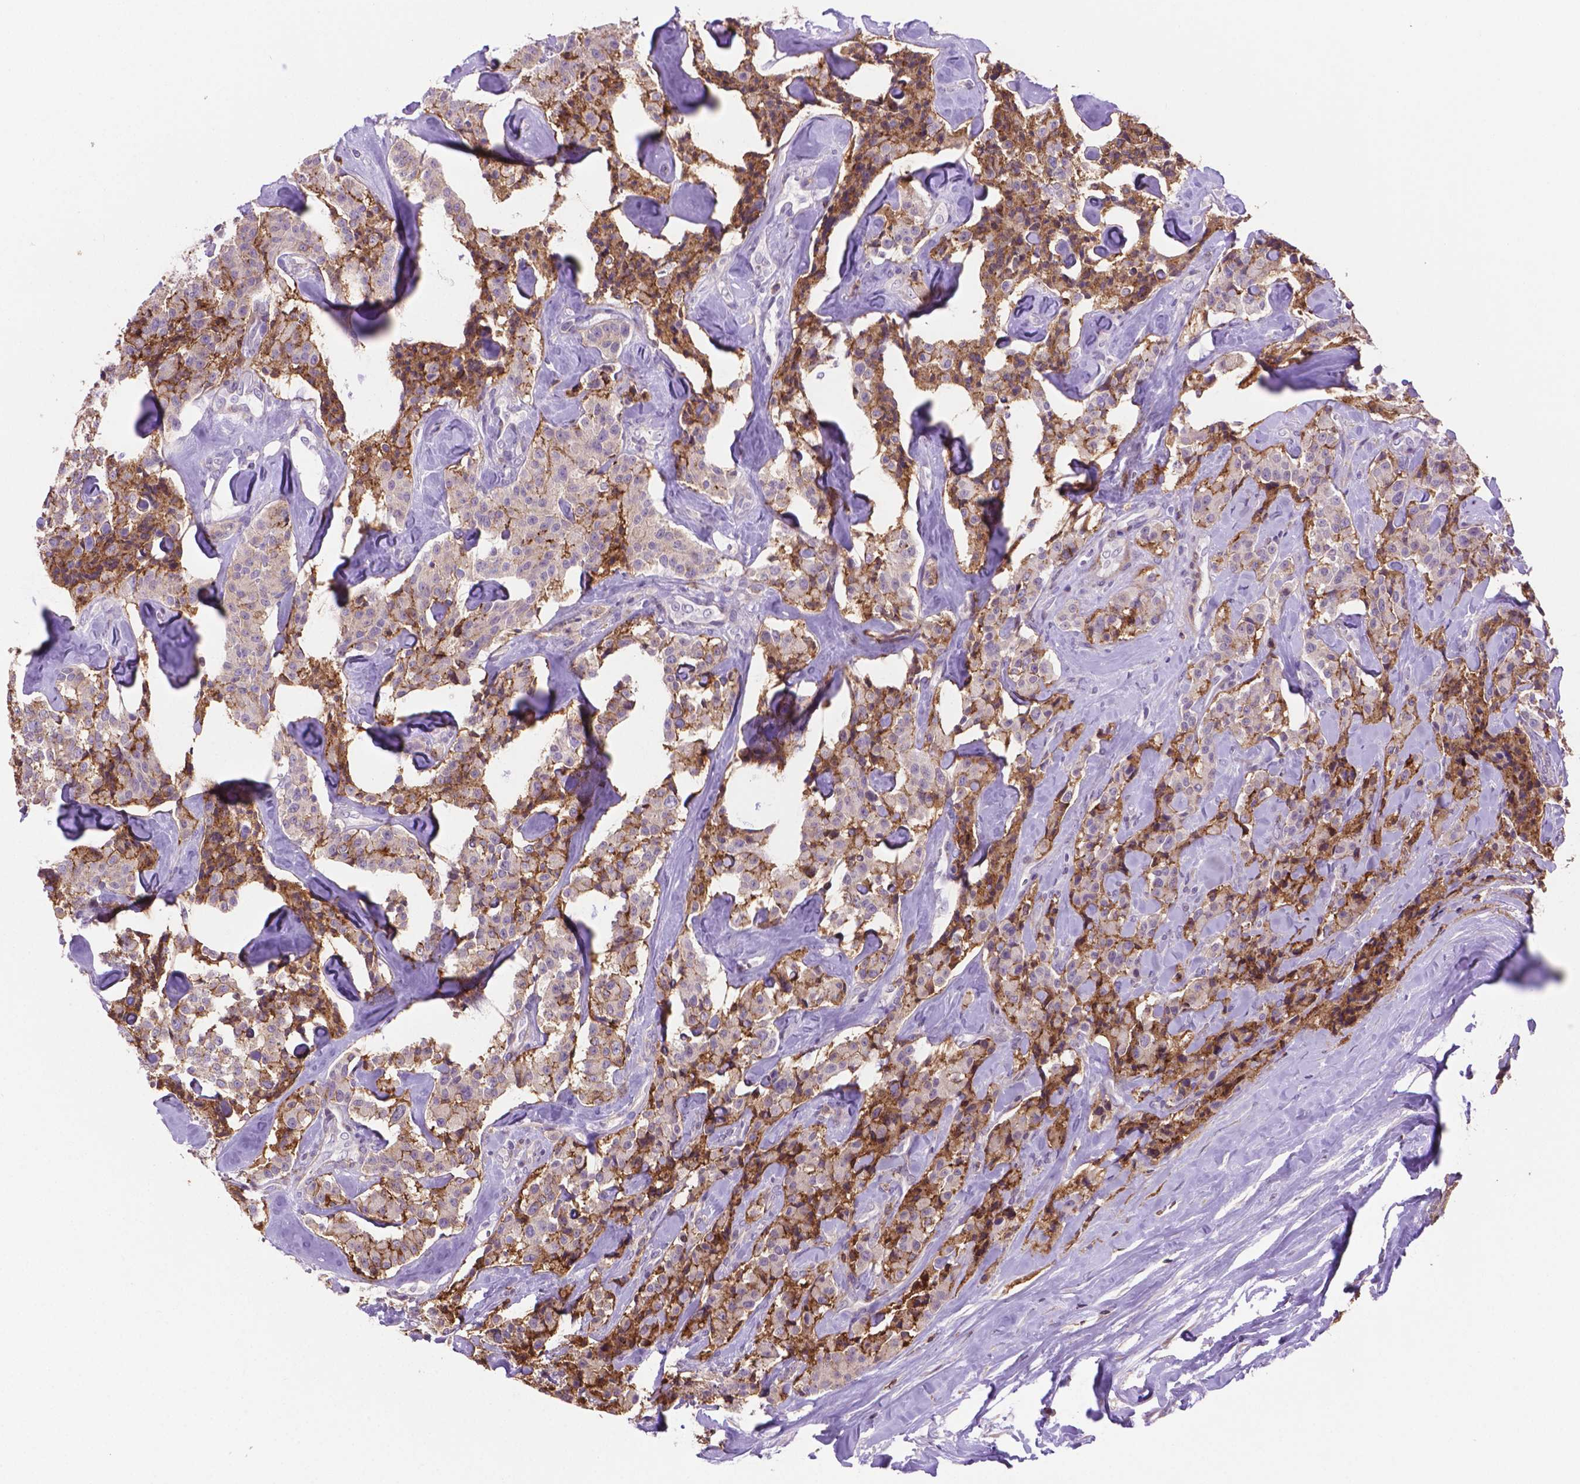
{"staining": {"intensity": "moderate", "quantity": "<25%", "location": "cytoplasmic/membranous"}, "tissue": "carcinoid", "cell_type": "Tumor cells", "image_type": "cancer", "snomed": [{"axis": "morphology", "description": "Carcinoid, malignant, NOS"}, {"axis": "topography", "description": "Pancreas"}], "caption": "The photomicrograph displays a brown stain indicating the presence of a protein in the cytoplasmic/membranous of tumor cells in carcinoid (malignant).", "gene": "ACAD10", "patient": {"sex": "male", "age": 41}}